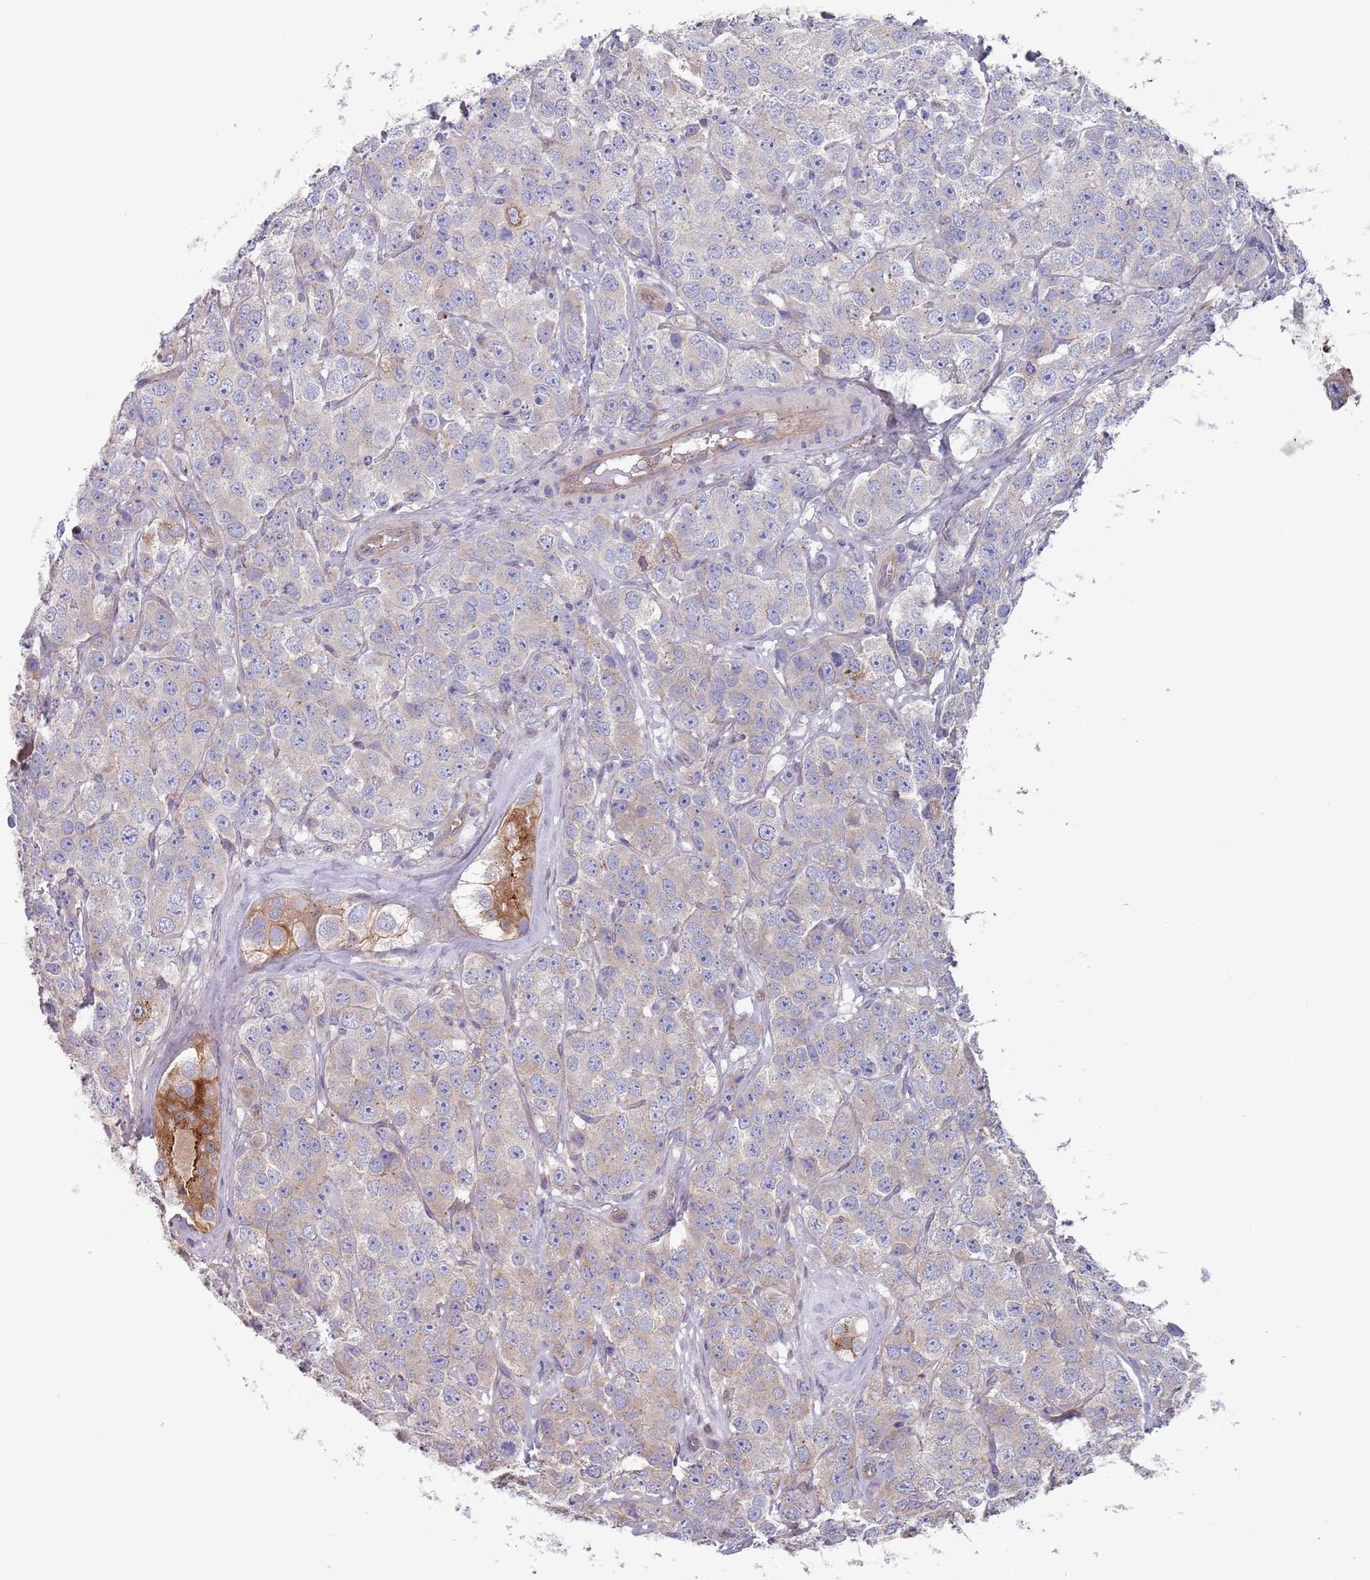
{"staining": {"intensity": "weak", "quantity": "<25%", "location": "cytoplasmic/membranous"}, "tissue": "testis cancer", "cell_type": "Tumor cells", "image_type": "cancer", "snomed": [{"axis": "morphology", "description": "Seminoma, NOS"}, {"axis": "topography", "description": "Testis"}], "caption": "Immunohistochemistry histopathology image of neoplastic tissue: human testis seminoma stained with DAB displays no significant protein expression in tumor cells.", "gene": "APPL2", "patient": {"sex": "male", "age": 28}}